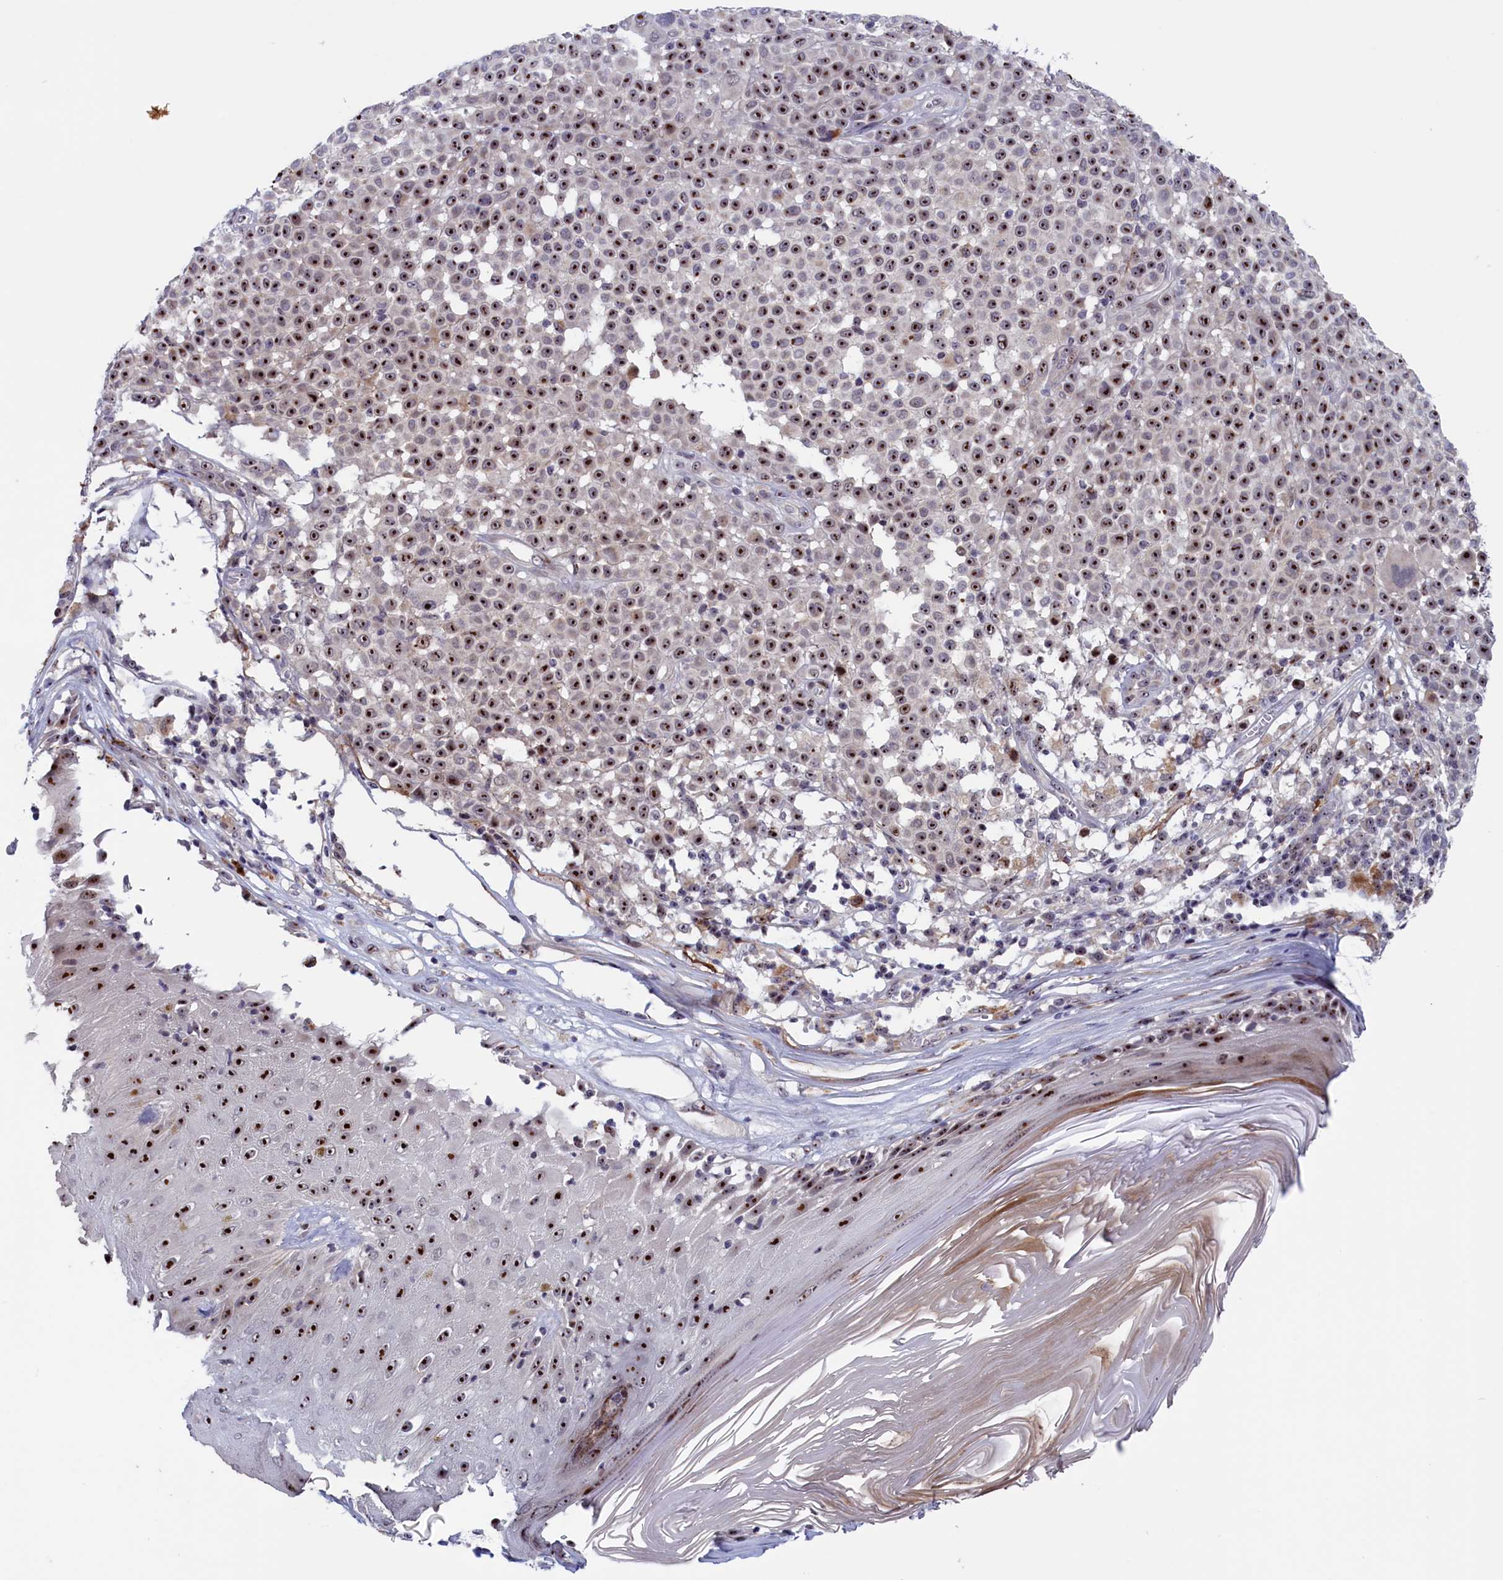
{"staining": {"intensity": "strong", "quantity": ">75%", "location": "nuclear"}, "tissue": "melanoma", "cell_type": "Tumor cells", "image_type": "cancer", "snomed": [{"axis": "morphology", "description": "Malignant melanoma, NOS"}, {"axis": "topography", "description": "Skin"}], "caption": "Immunohistochemical staining of malignant melanoma exhibits high levels of strong nuclear staining in about >75% of tumor cells.", "gene": "PPAN", "patient": {"sex": "female", "age": 94}}